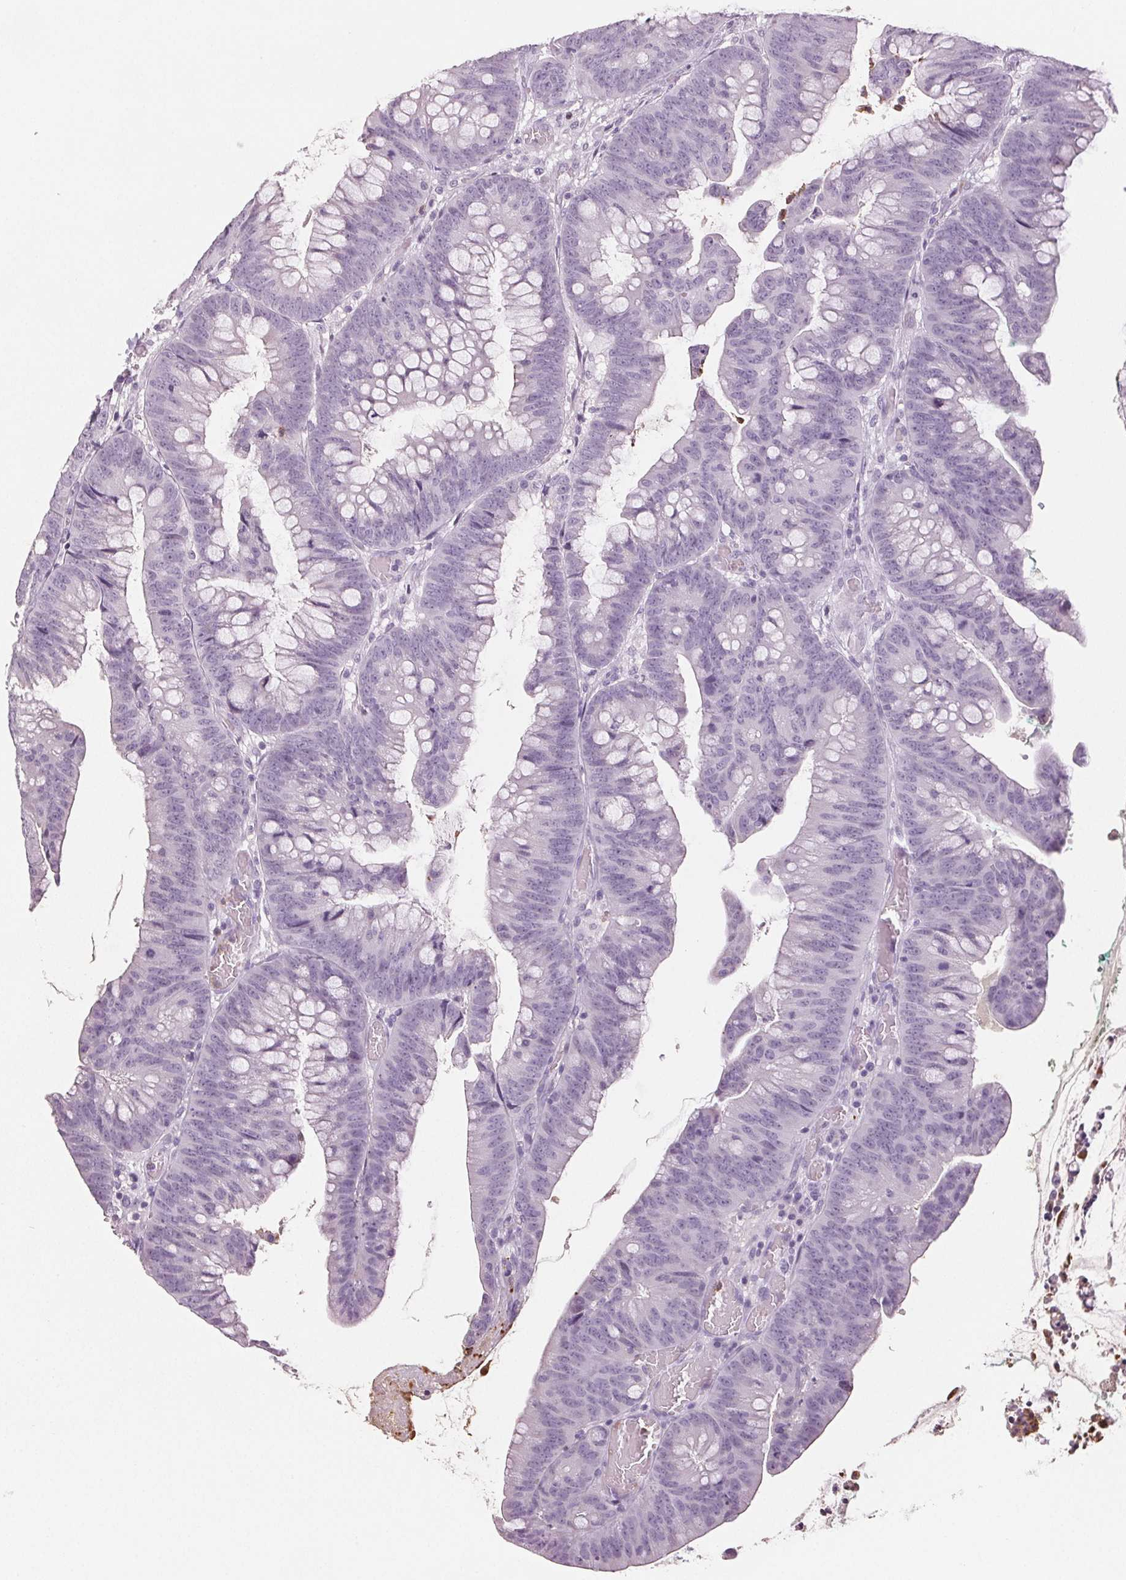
{"staining": {"intensity": "negative", "quantity": "none", "location": "none"}, "tissue": "colorectal cancer", "cell_type": "Tumor cells", "image_type": "cancer", "snomed": [{"axis": "morphology", "description": "Adenocarcinoma, NOS"}, {"axis": "topography", "description": "Colon"}], "caption": "Protein analysis of colorectal cancer (adenocarcinoma) demonstrates no significant expression in tumor cells.", "gene": "LTF", "patient": {"sex": "male", "age": 62}}